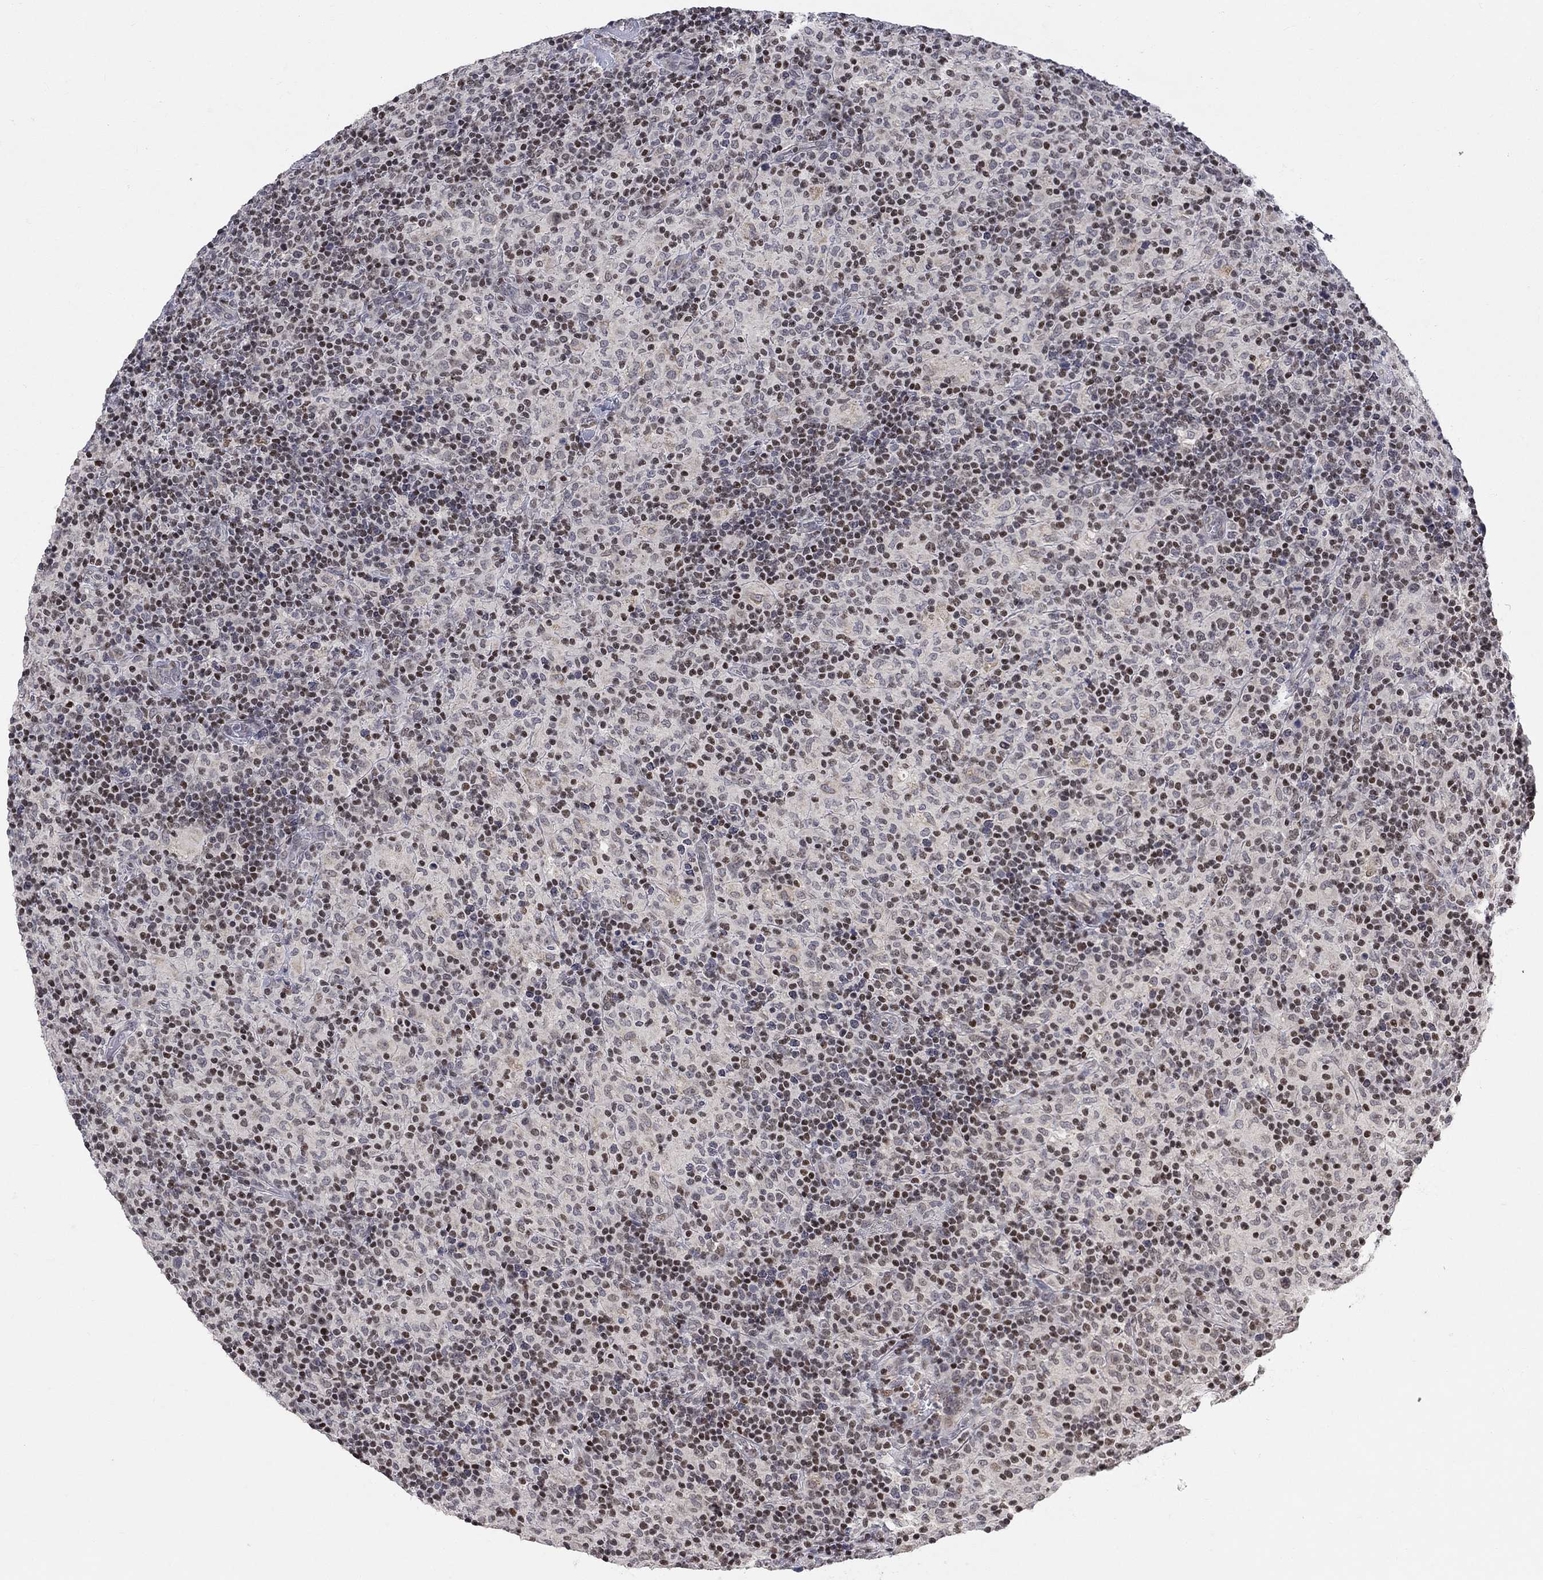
{"staining": {"intensity": "moderate", "quantity": "<25%", "location": "nuclear"}, "tissue": "lymphoma", "cell_type": "Tumor cells", "image_type": "cancer", "snomed": [{"axis": "morphology", "description": "Hodgkin's disease, NOS"}, {"axis": "topography", "description": "Lymph node"}], "caption": "Lymphoma tissue exhibits moderate nuclear staining in about <25% of tumor cells, visualized by immunohistochemistry.", "gene": "KLF12", "patient": {"sex": "male", "age": 70}}